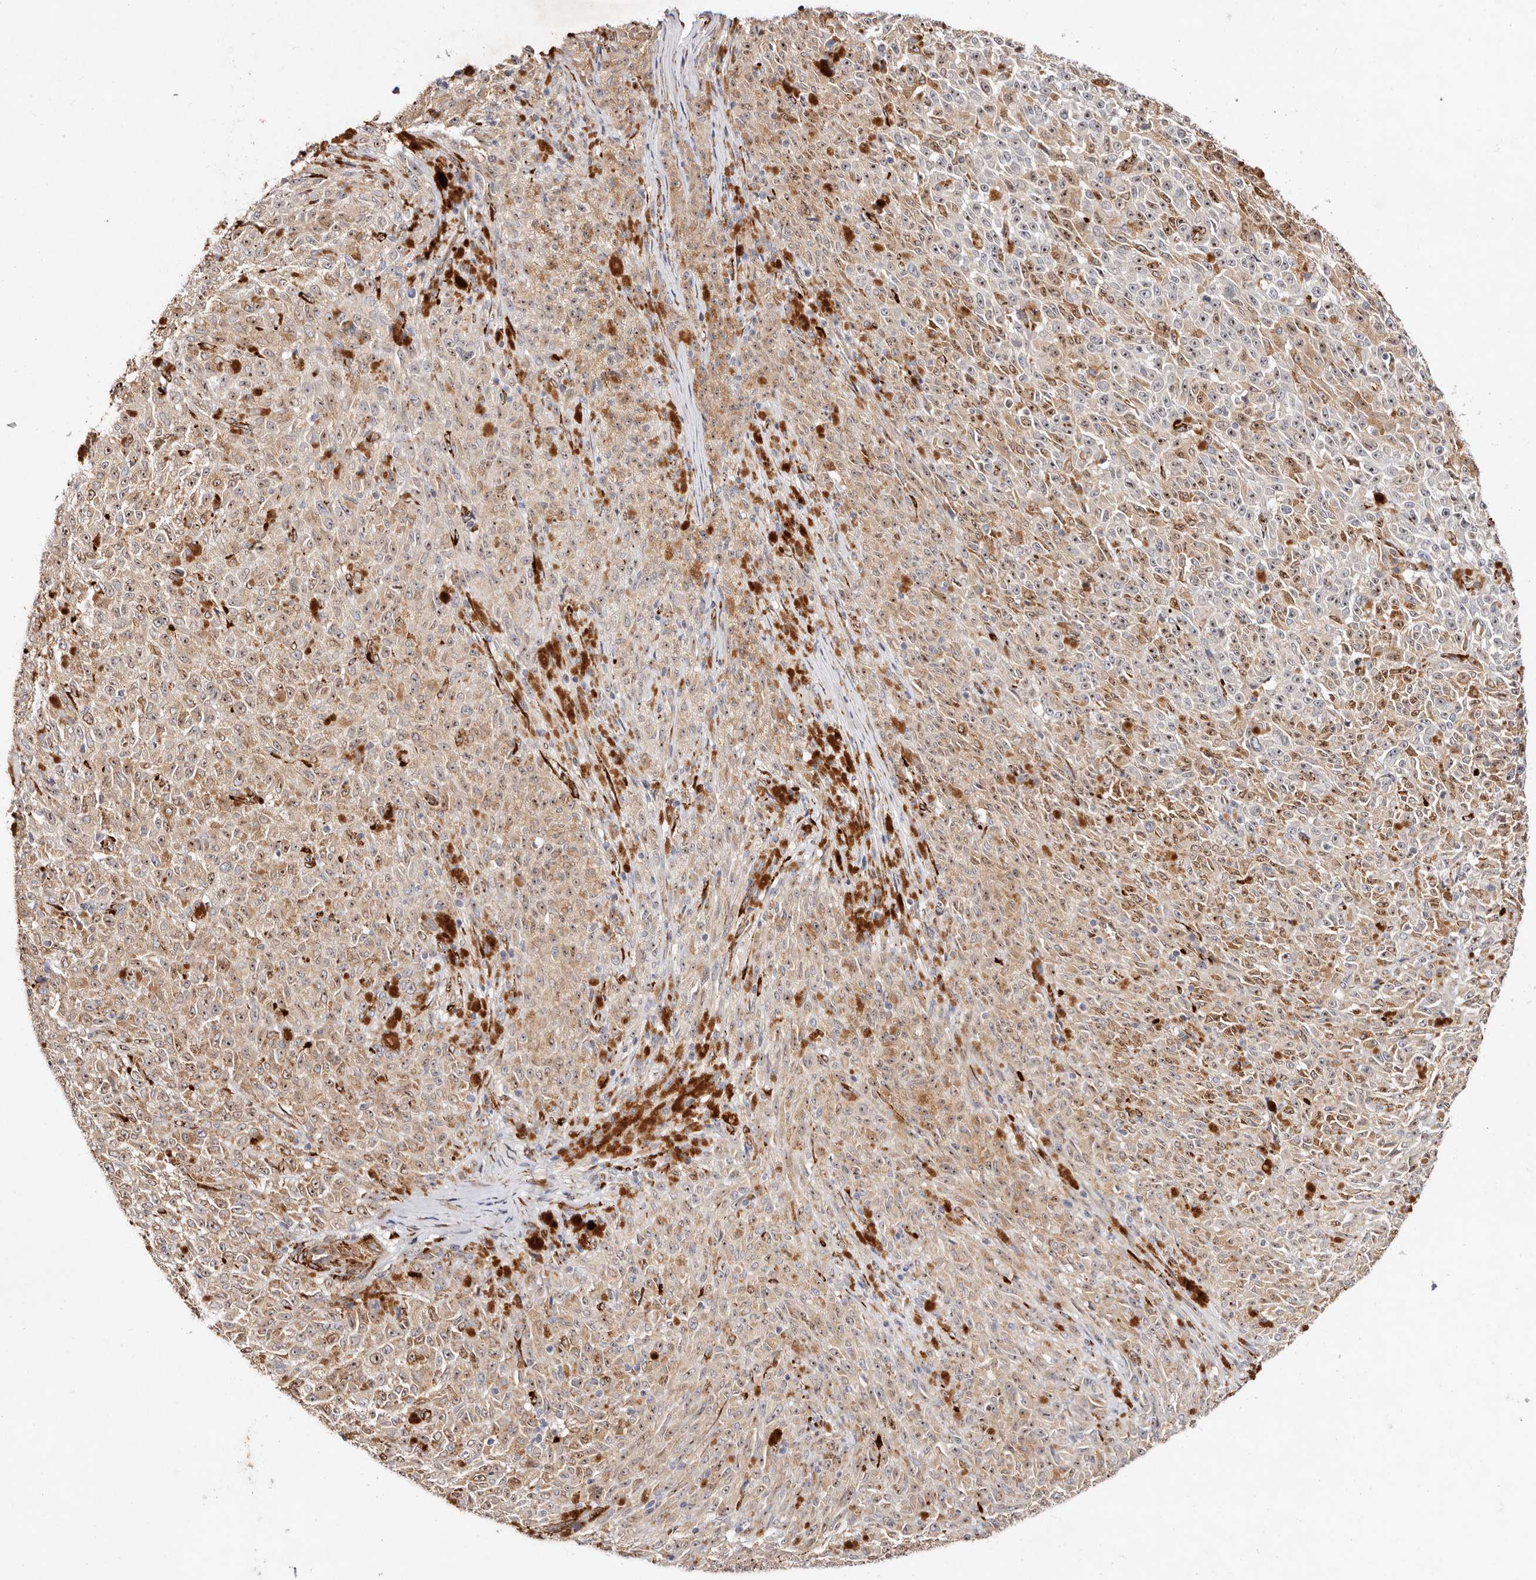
{"staining": {"intensity": "moderate", "quantity": "25%-75%", "location": "cytoplasmic/membranous"}, "tissue": "melanoma", "cell_type": "Tumor cells", "image_type": "cancer", "snomed": [{"axis": "morphology", "description": "Malignant melanoma, NOS"}, {"axis": "topography", "description": "Skin"}], "caption": "Tumor cells reveal medium levels of moderate cytoplasmic/membranous positivity in about 25%-75% of cells in melanoma.", "gene": "SERPINH1", "patient": {"sex": "female", "age": 82}}